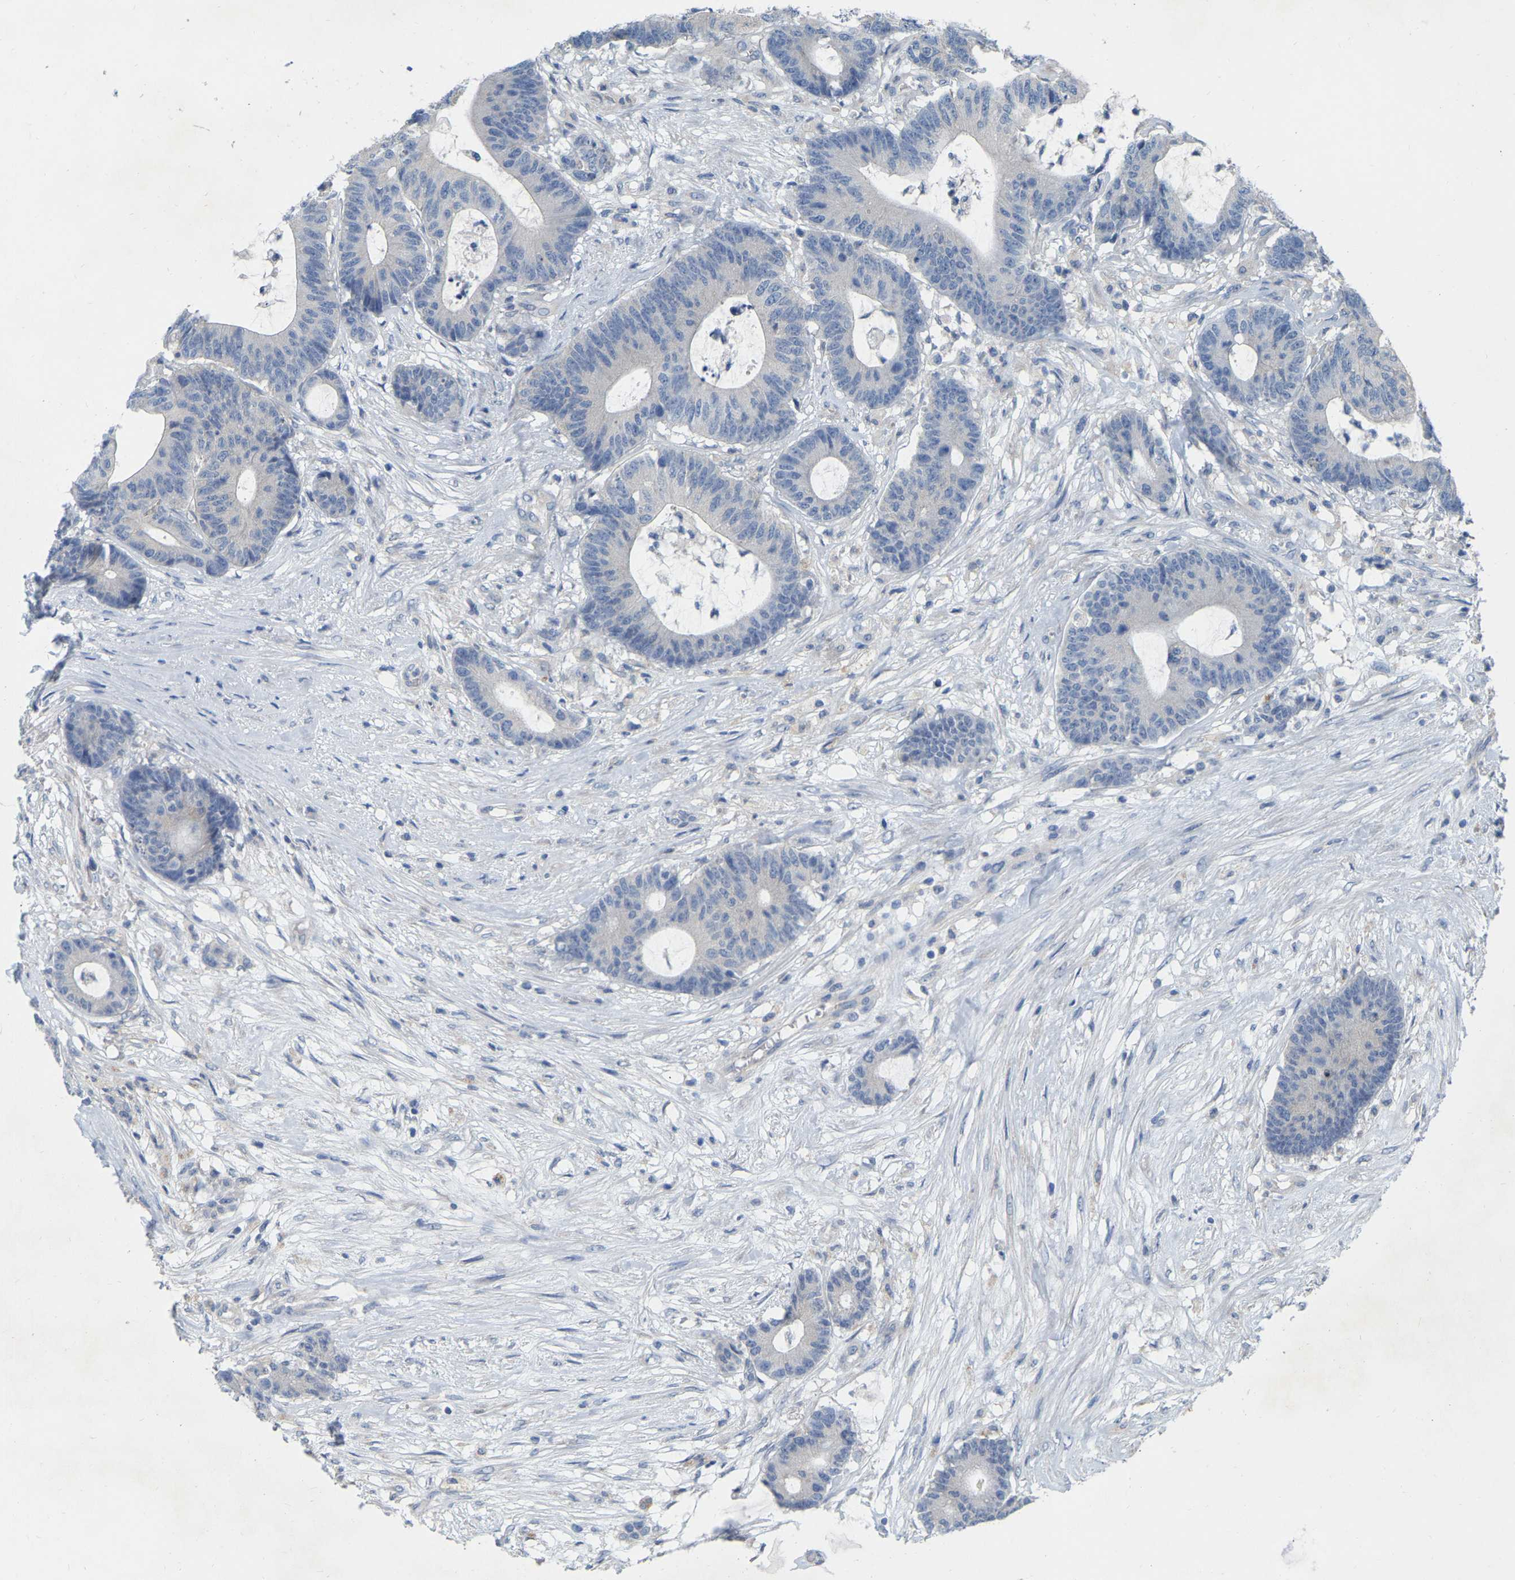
{"staining": {"intensity": "negative", "quantity": "none", "location": "none"}, "tissue": "colorectal cancer", "cell_type": "Tumor cells", "image_type": "cancer", "snomed": [{"axis": "morphology", "description": "Adenocarcinoma, NOS"}, {"axis": "topography", "description": "Colon"}], "caption": "IHC of colorectal cancer displays no positivity in tumor cells. (DAB (3,3'-diaminobenzidine) immunohistochemistry (IHC) with hematoxylin counter stain).", "gene": "WIPI2", "patient": {"sex": "female", "age": 84}}